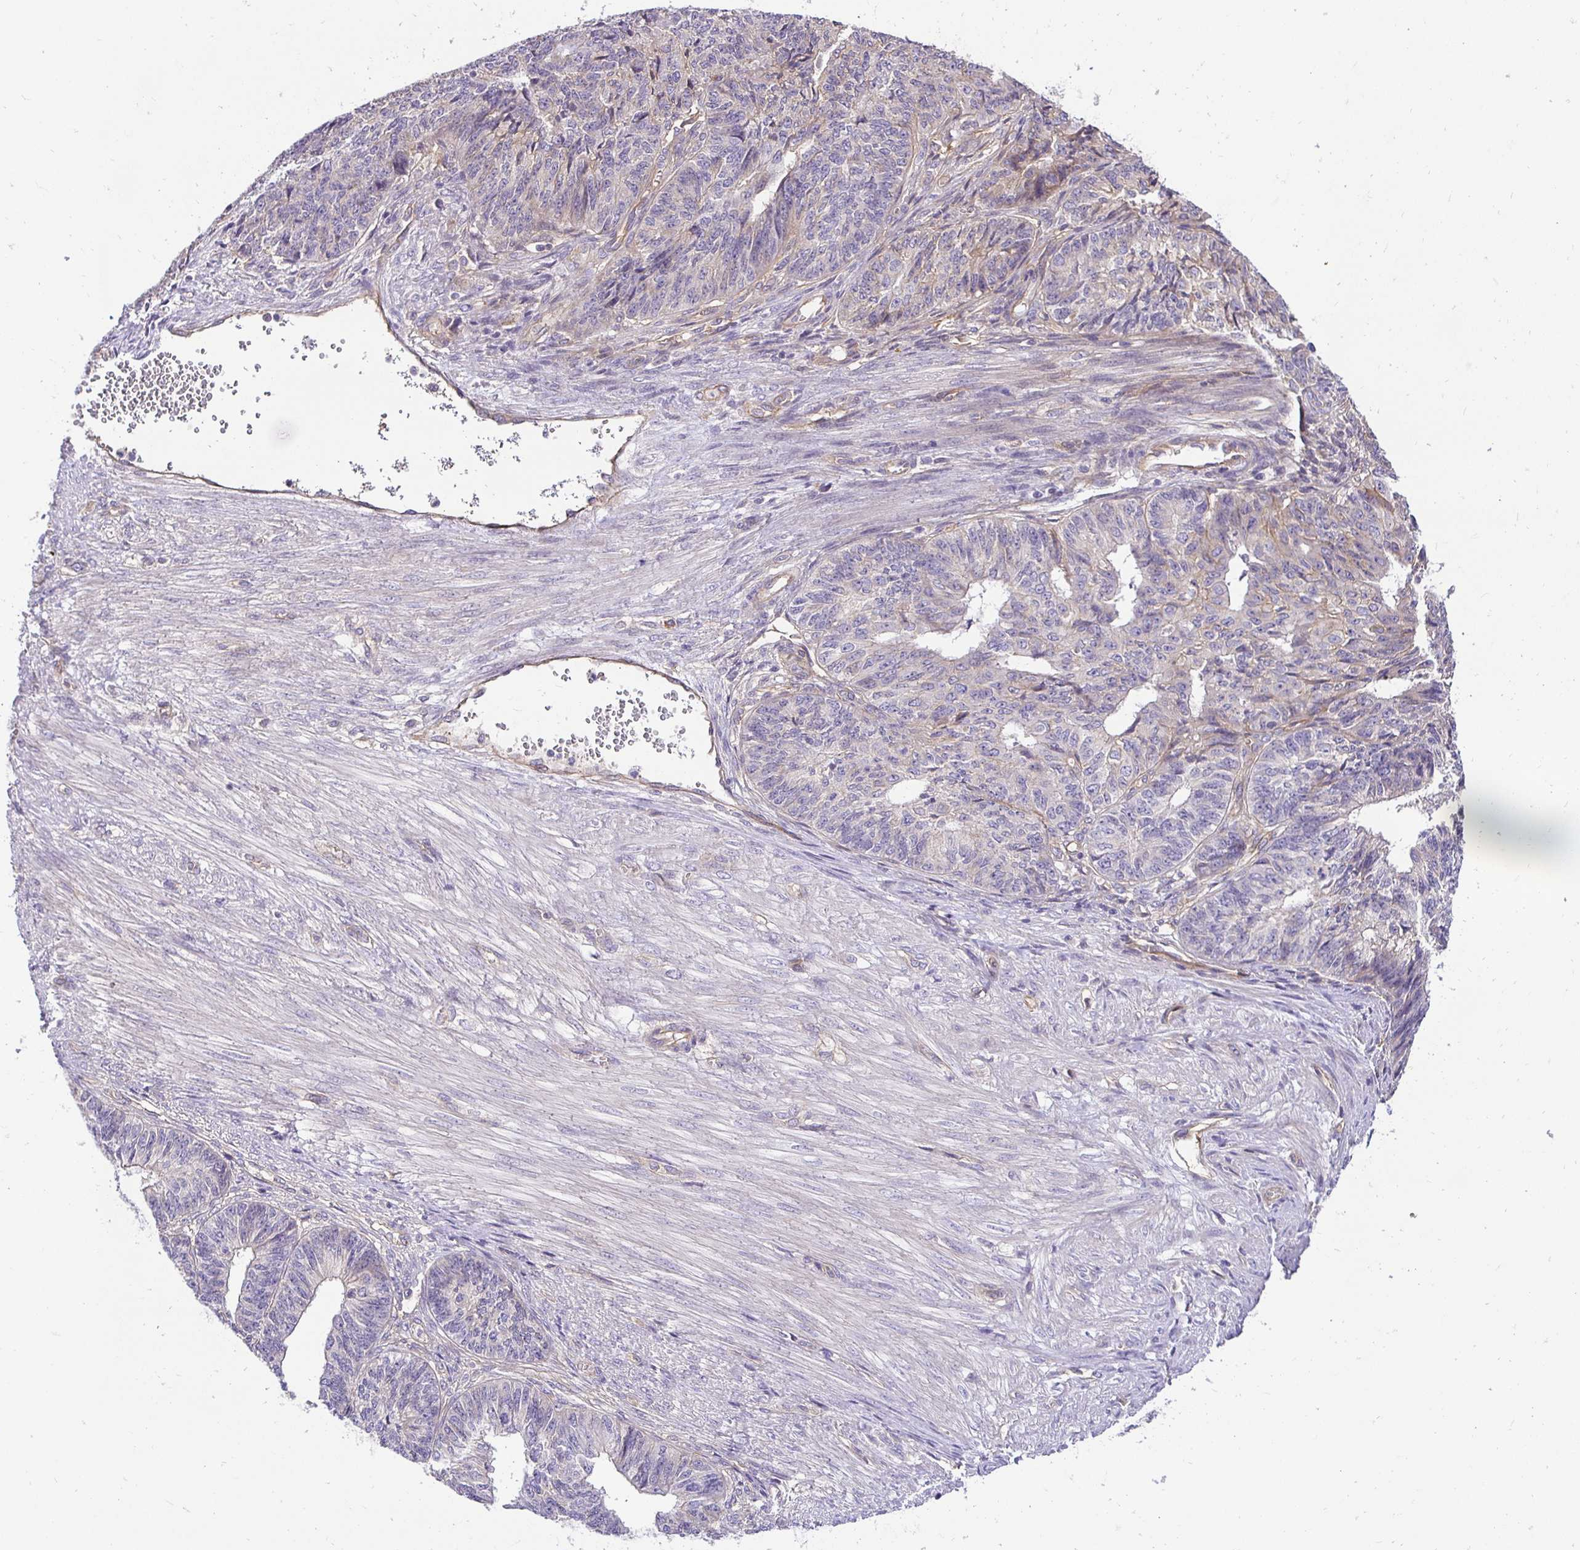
{"staining": {"intensity": "negative", "quantity": "none", "location": "none"}, "tissue": "endometrial cancer", "cell_type": "Tumor cells", "image_type": "cancer", "snomed": [{"axis": "morphology", "description": "Adenocarcinoma, NOS"}, {"axis": "topography", "description": "Endometrium"}], "caption": "Immunohistochemistry (IHC) photomicrograph of neoplastic tissue: endometrial cancer (adenocarcinoma) stained with DAB exhibits no significant protein positivity in tumor cells. (Brightfield microscopy of DAB immunohistochemistry at high magnification).", "gene": "SLC9A1", "patient": {"sex": "female", "age": 32}}